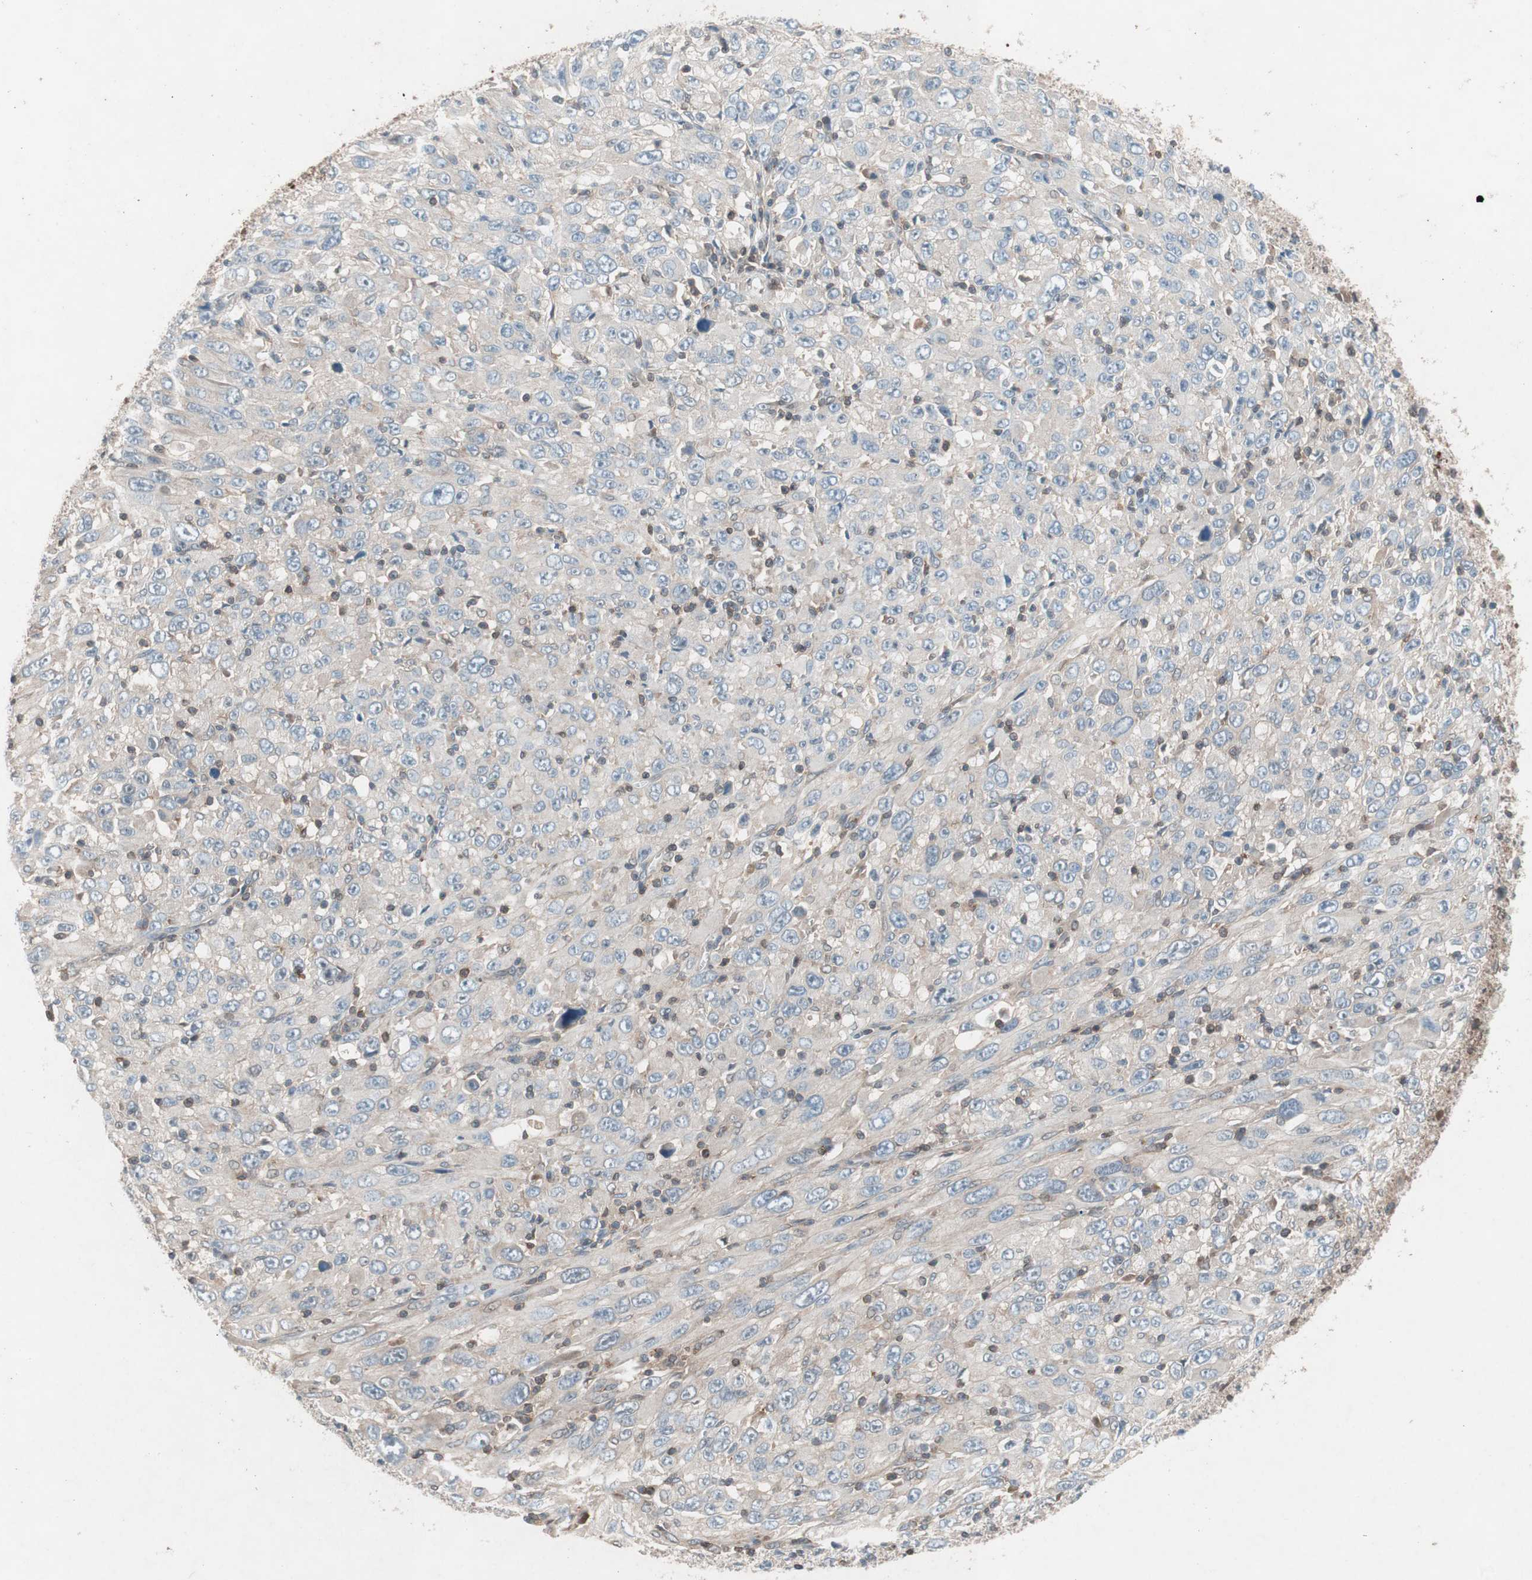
{"staining": {"intensity": "negative", "quantity": "none", "location": "none"}, "tissue": "melanoma", "cell_type": "Tumor cells", "image_type": "cancer", "snomed": [{"axis": "morphology", "description": "Malignant melanoma, Metastatic site"}, {"axis": "topography", "description": "Skin"}], "caption": "A histopathology image of malignant melanoma (metastatic site) stained for a protein displays no brown staining in tumor cells.", "gene": "GALT", "patient": {"sex": "female", "age": 56}}